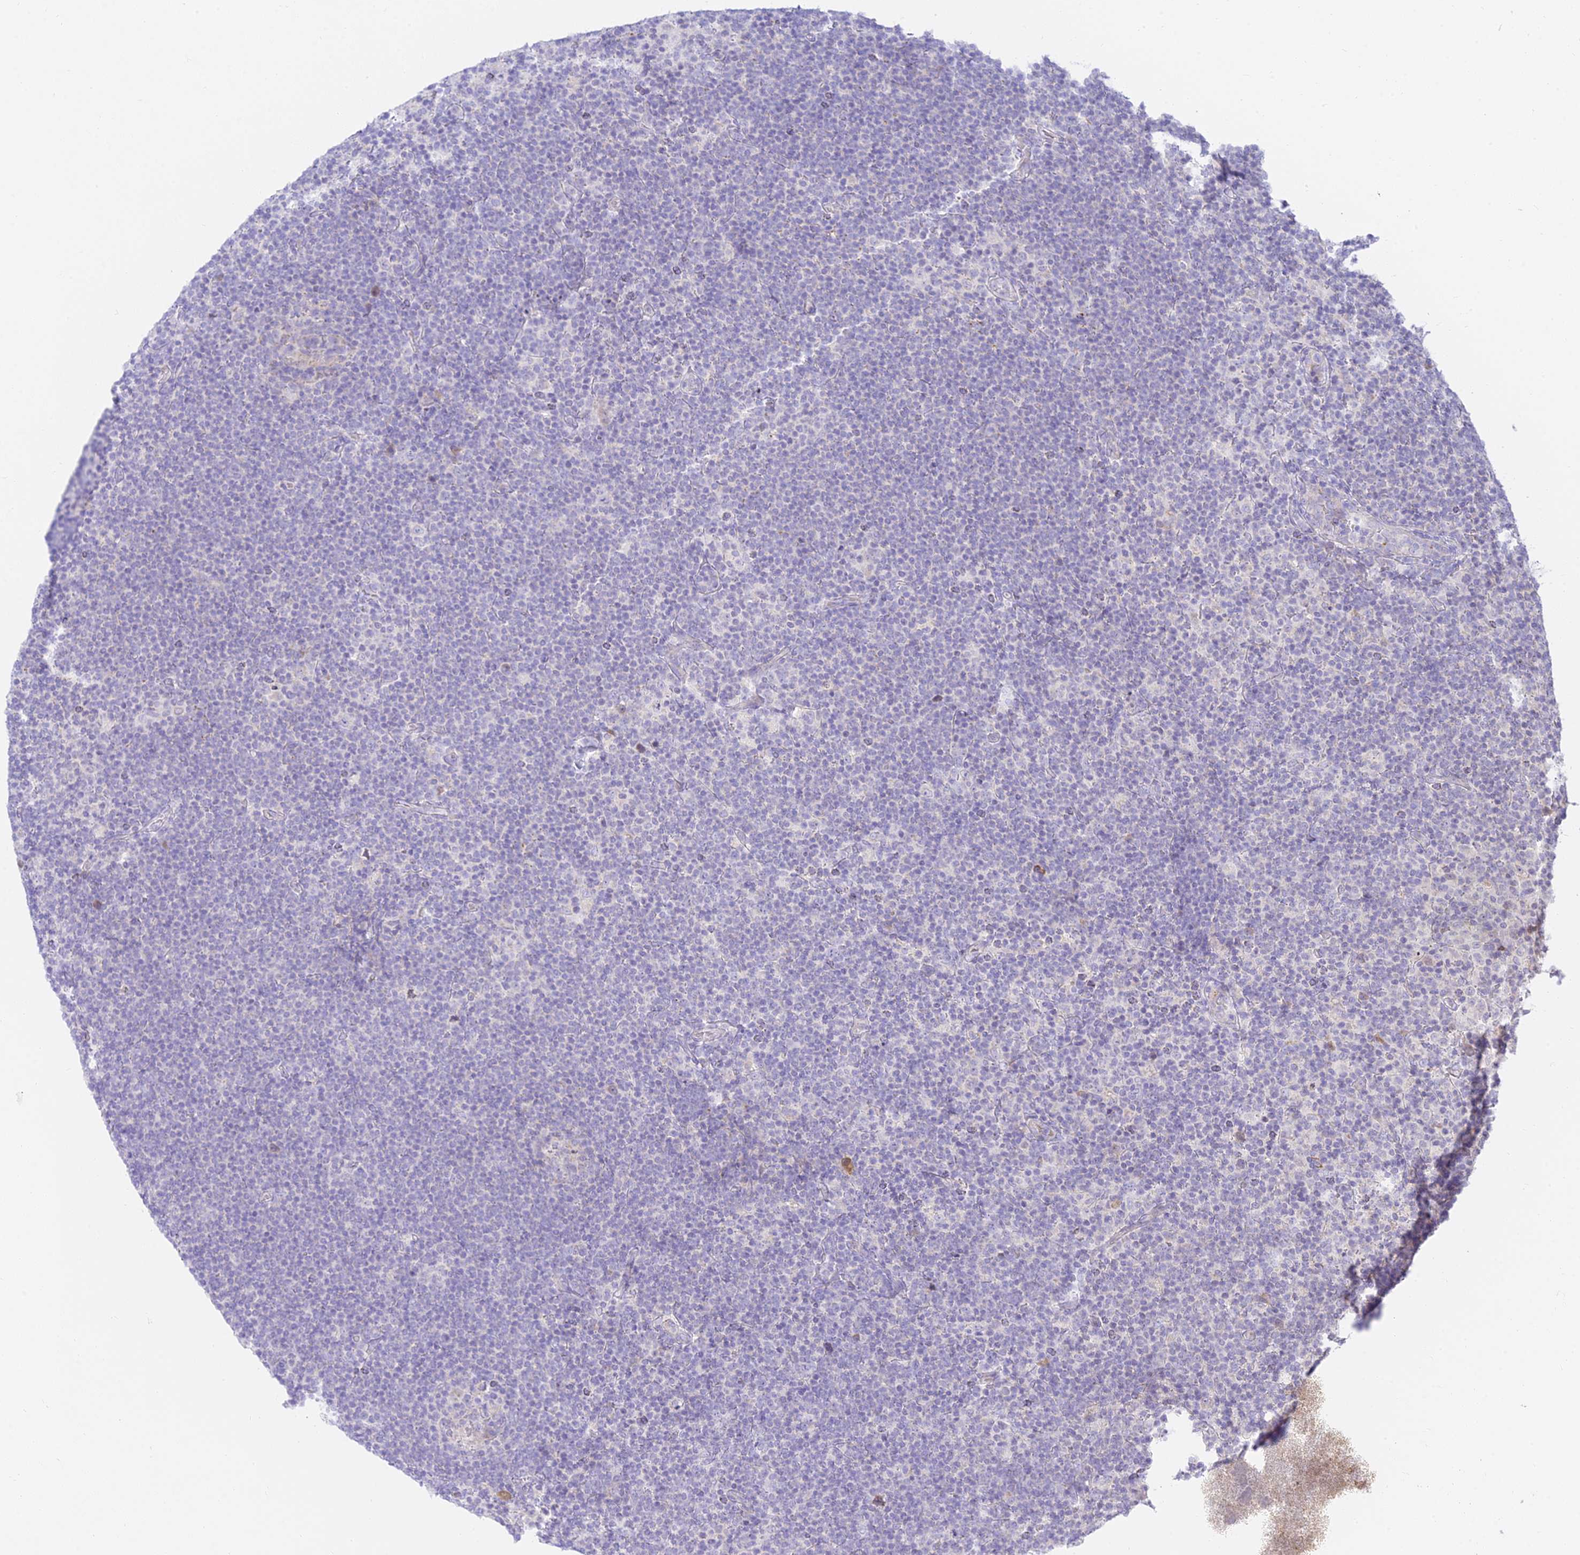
{"staining": {"intensity": "negative", "quantity": "none", "location": "none"}, "tissue": "lymphoma", "cell_type": "Tumor cells", "image_type": "cancer", "snomed": [{"axis": "morphology", "description": "Hodgkin's disease, NOS"}, {"axis": "topography", "description": "Lymph node"}], "caption": "This is a micrograph of IHC staining of Hodgkin's disease, which shows no positivity in tumor cells.", "gene": "TMEM40", "patient": {"sex": "female", "age": 57}}